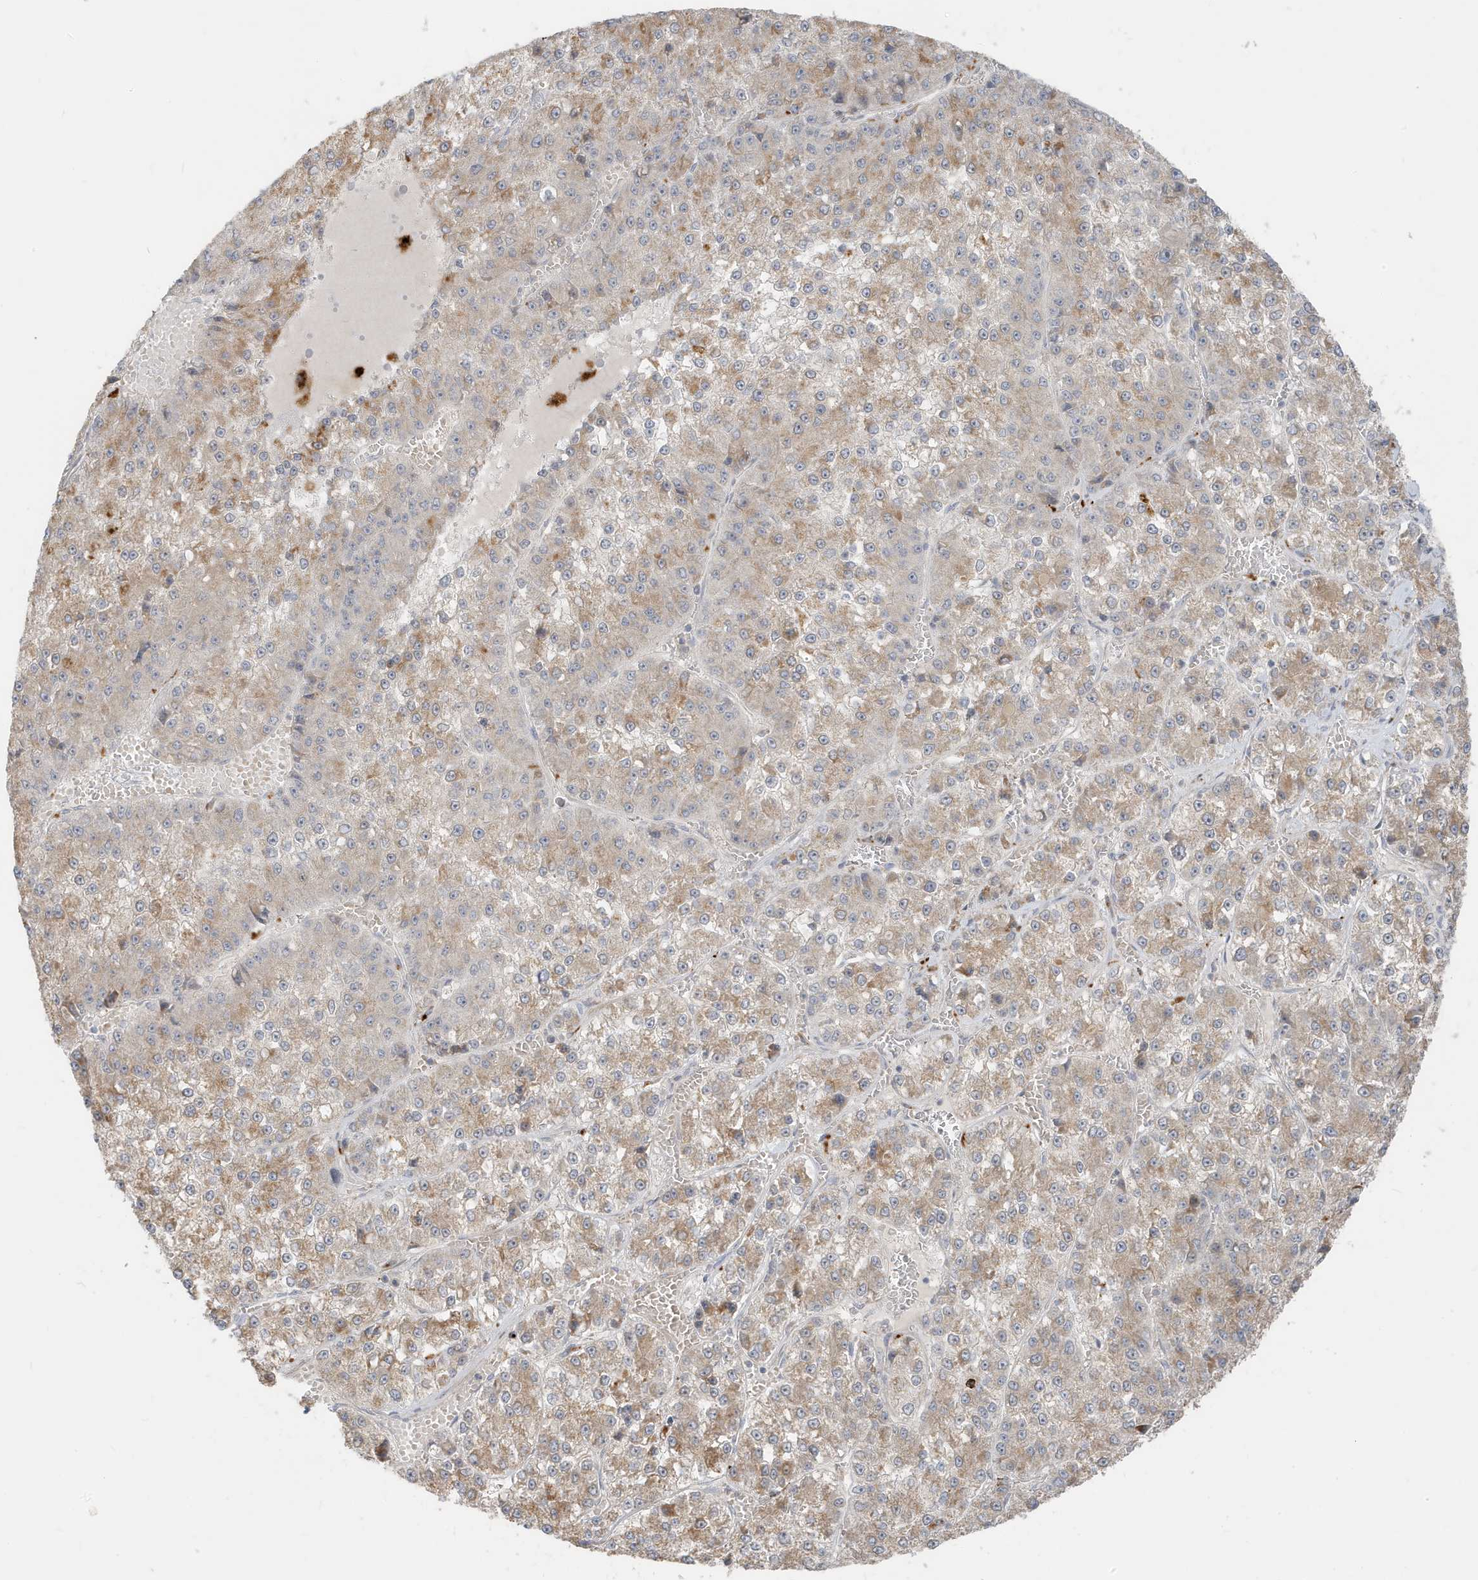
{"staining": {"intensity": "moderate", "quantity": ">75%", "location": "cytoplasmic/membranous"}, "tissue": "liver cancer", "cell_type": "Tumor cells", "image_type": "cancer", "snomed": [{"axis": "morphology", "description": "Carcinoma, Hepatocellular, NOS"}, {"axis": "topography", "description": "Liver"}], "caption": "IHC (DAB (3,3'-diaminobenzidine)) staining of hepatocellular carcinoma (liver) demonstrates moderate cytoplasmic/membranous protein positivity in approximately >75% of tumor cells.", "gene": "MCOLN1", "patient": {"sex": "female", "age": 73}}